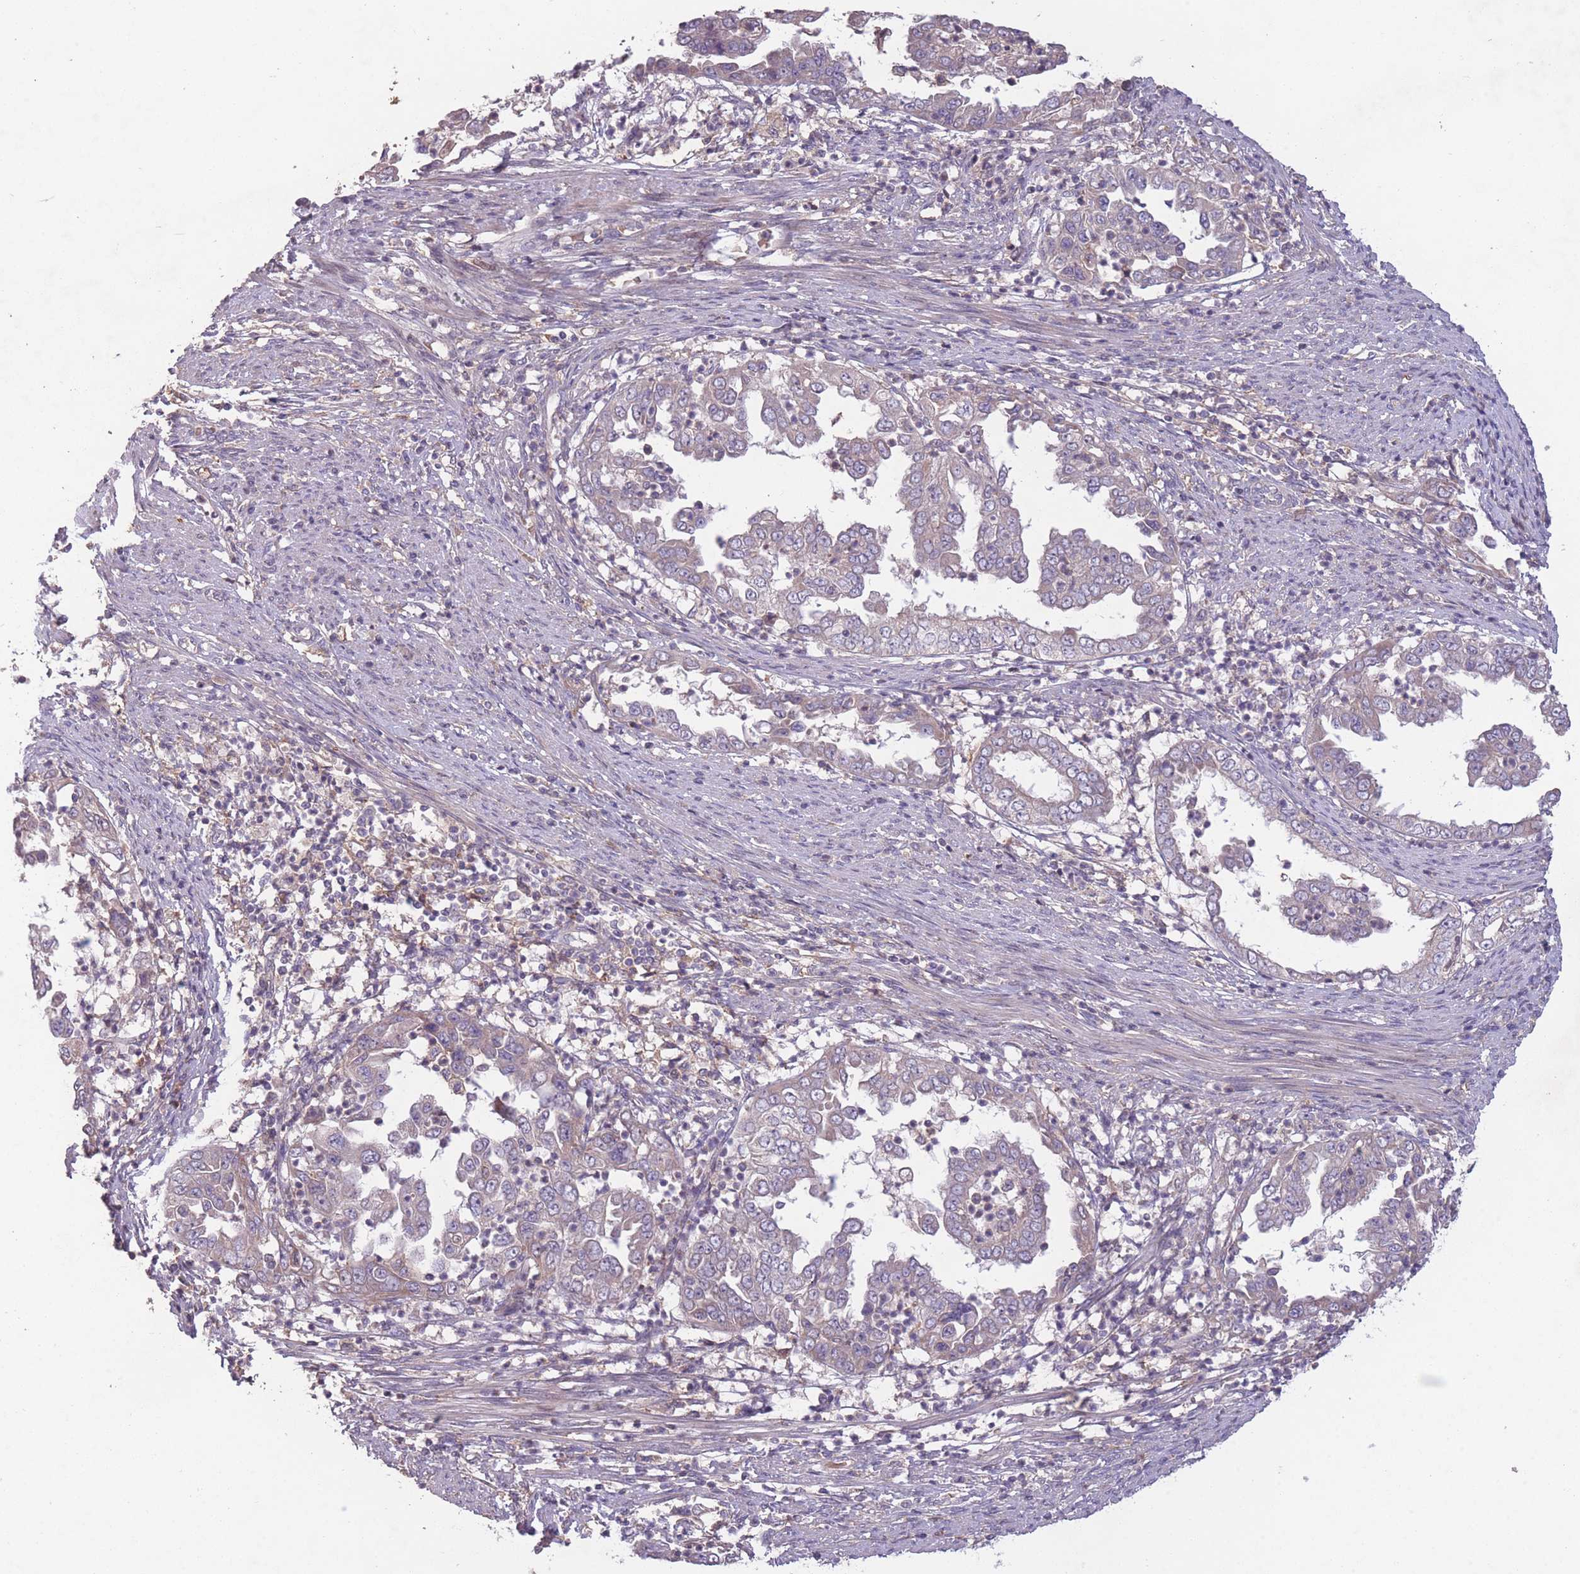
{"staining": {"intensity": "negative", "quantity": "none", "location": "none"}, "tissue": "endometrial cancer", "cell_type": "Tumor cells", "image_type": "cancer", "snomed": [{"axis": "morphology", "description": "Adenocarcinoma, NOS"}, {"axis": "topography", "description": "Endometrium"}], "caption": "Immunohistochemistry of human endometrial adenocarcinoma demonstrates no staining in tumor cells.", "gene": "OR2V2", "patient": {"sex": "female", "age": 85}}